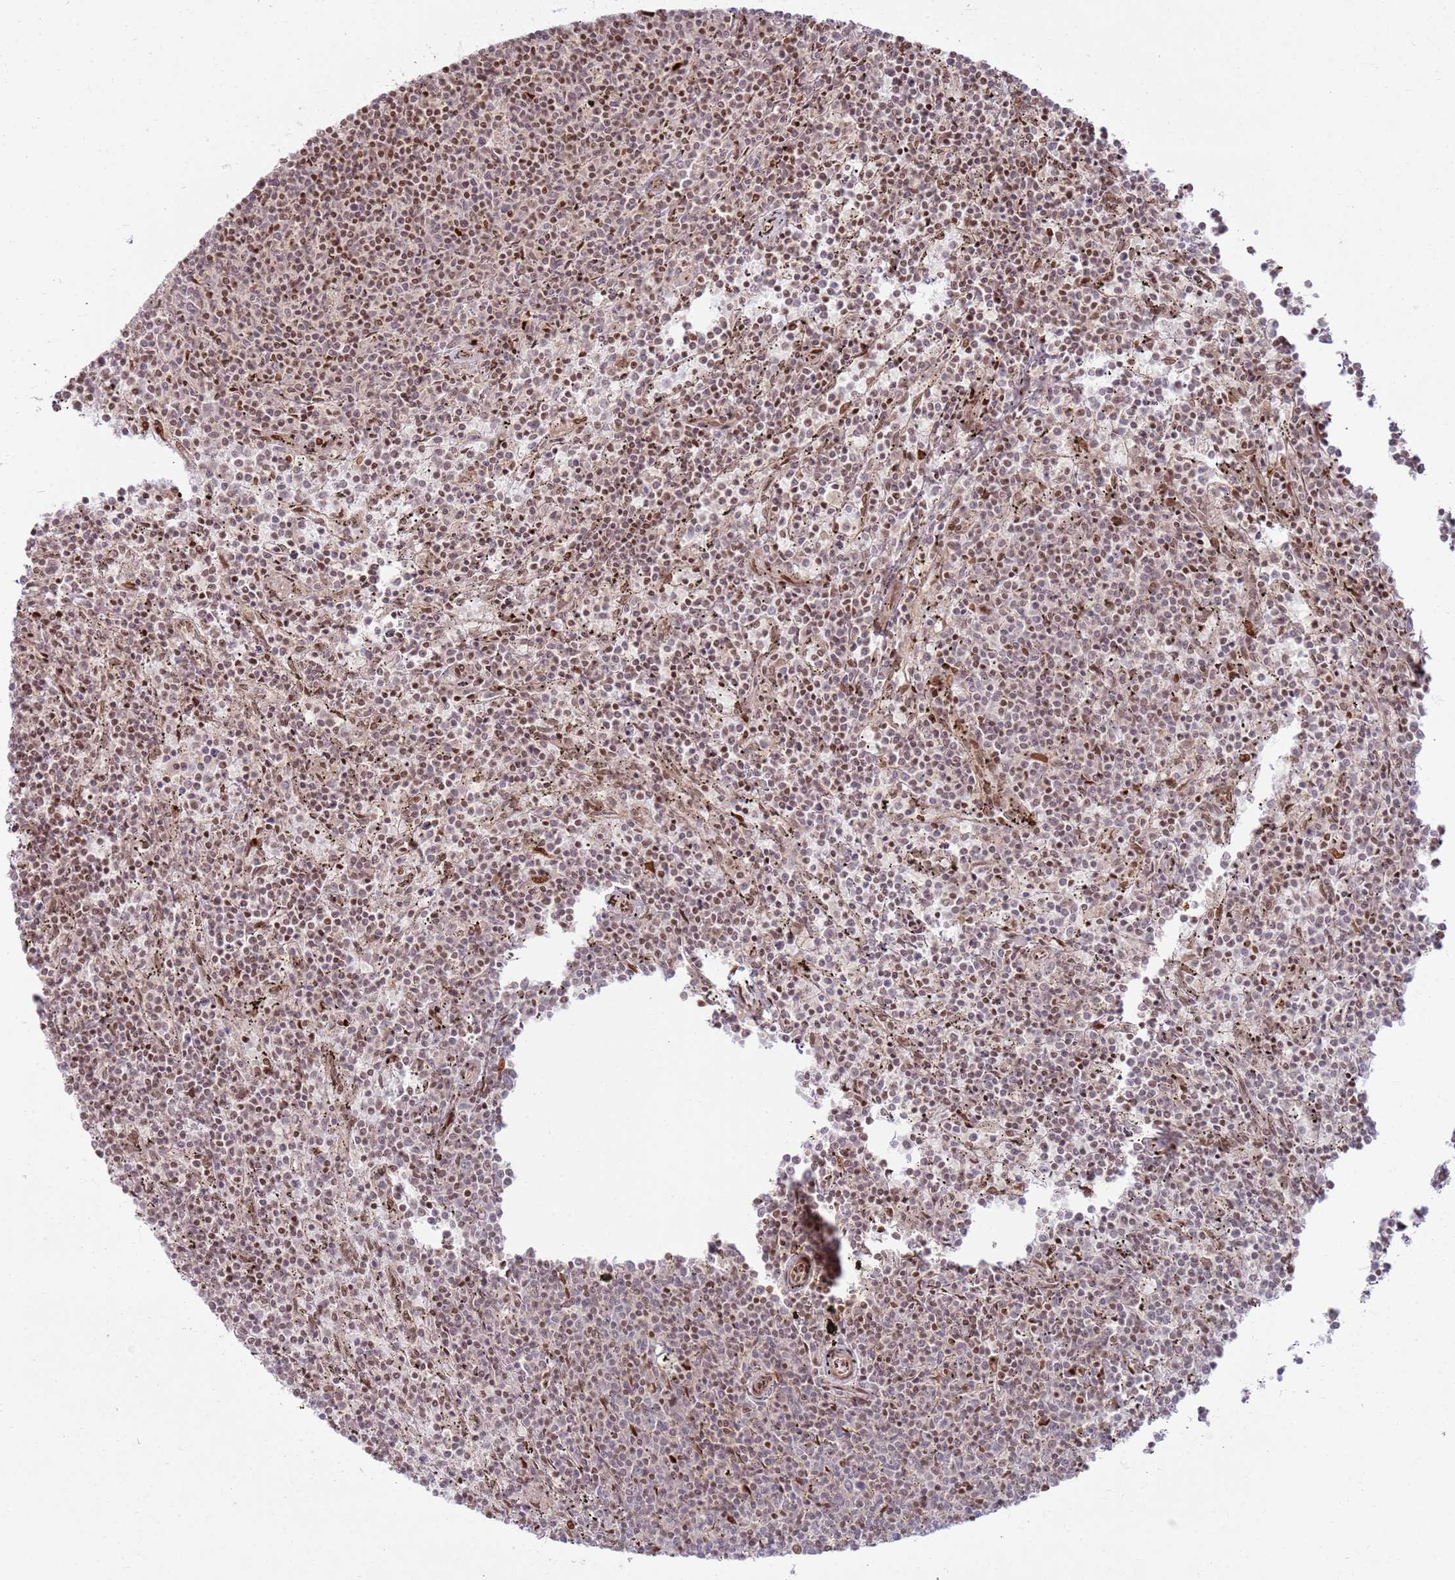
{"staining": {"intensity": "moderate", "quantity": "25%-75%", "location": "nuclear"}, "tissue": "lymphoma", "cell_type": "Tumor cells", "image_type": "cancer", "snomed": [{"axis": "morphology", "description": "Malignant lymphoma, non-Hodgkin's type, Low grade"}, {"axis": "topography", "description": "Spleen"}], "caption": "The micrograph shows immunohistochemical staining of lymphoma. There is moderate nuclear staining is seen in approximately 25%-75% of tumor cells.", "gene": "KLHL36", "patient": {"sex": "female", "age": 50}}